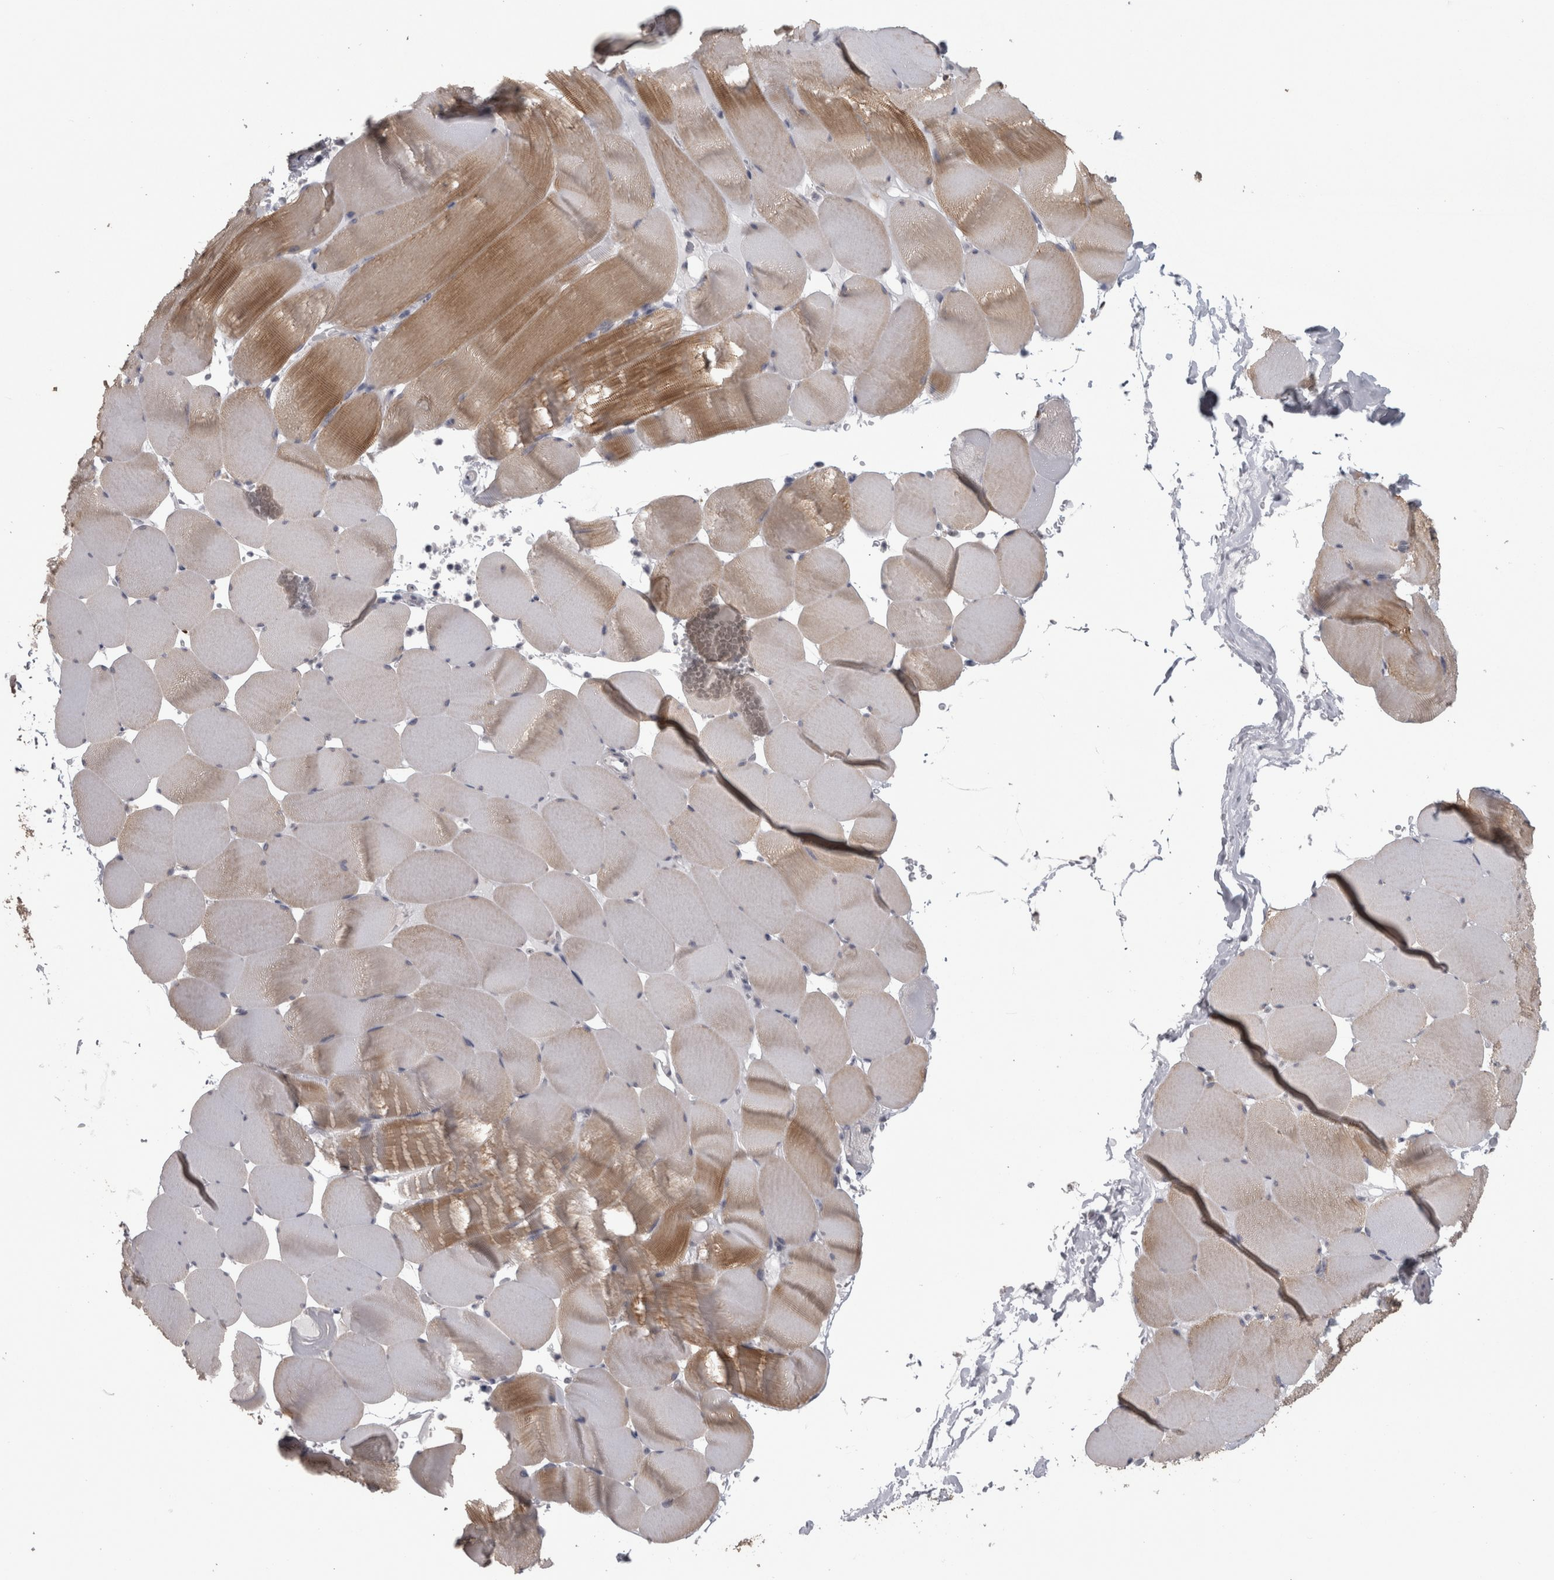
{"staining": {"intensity": "moderate", "quantity": "25%-75%", "location": "cytoplasmic/membranous"}, "tissue": "skeletal muscle", "cell_type": "Myocytes", "image_type": "normal", "snomed": [{"axis": "morphology", "description": "Normal tissue, NOS"}, {"axis": "topography", "description": "Skeletal muscle"}], "caption": "Skeletal muscle stained with DAB immunohistochemistry (IHC) displays medium levels of moderate cytoplasmic/membranous staining in approximately 25%-75% of myocytes. (Stains: DAB in brown, nuclei in blue, Microscopy: brightfield microscopy at high magnification).", "gene": "RAB29", "patient": {"sex": "male", "age": 62}}